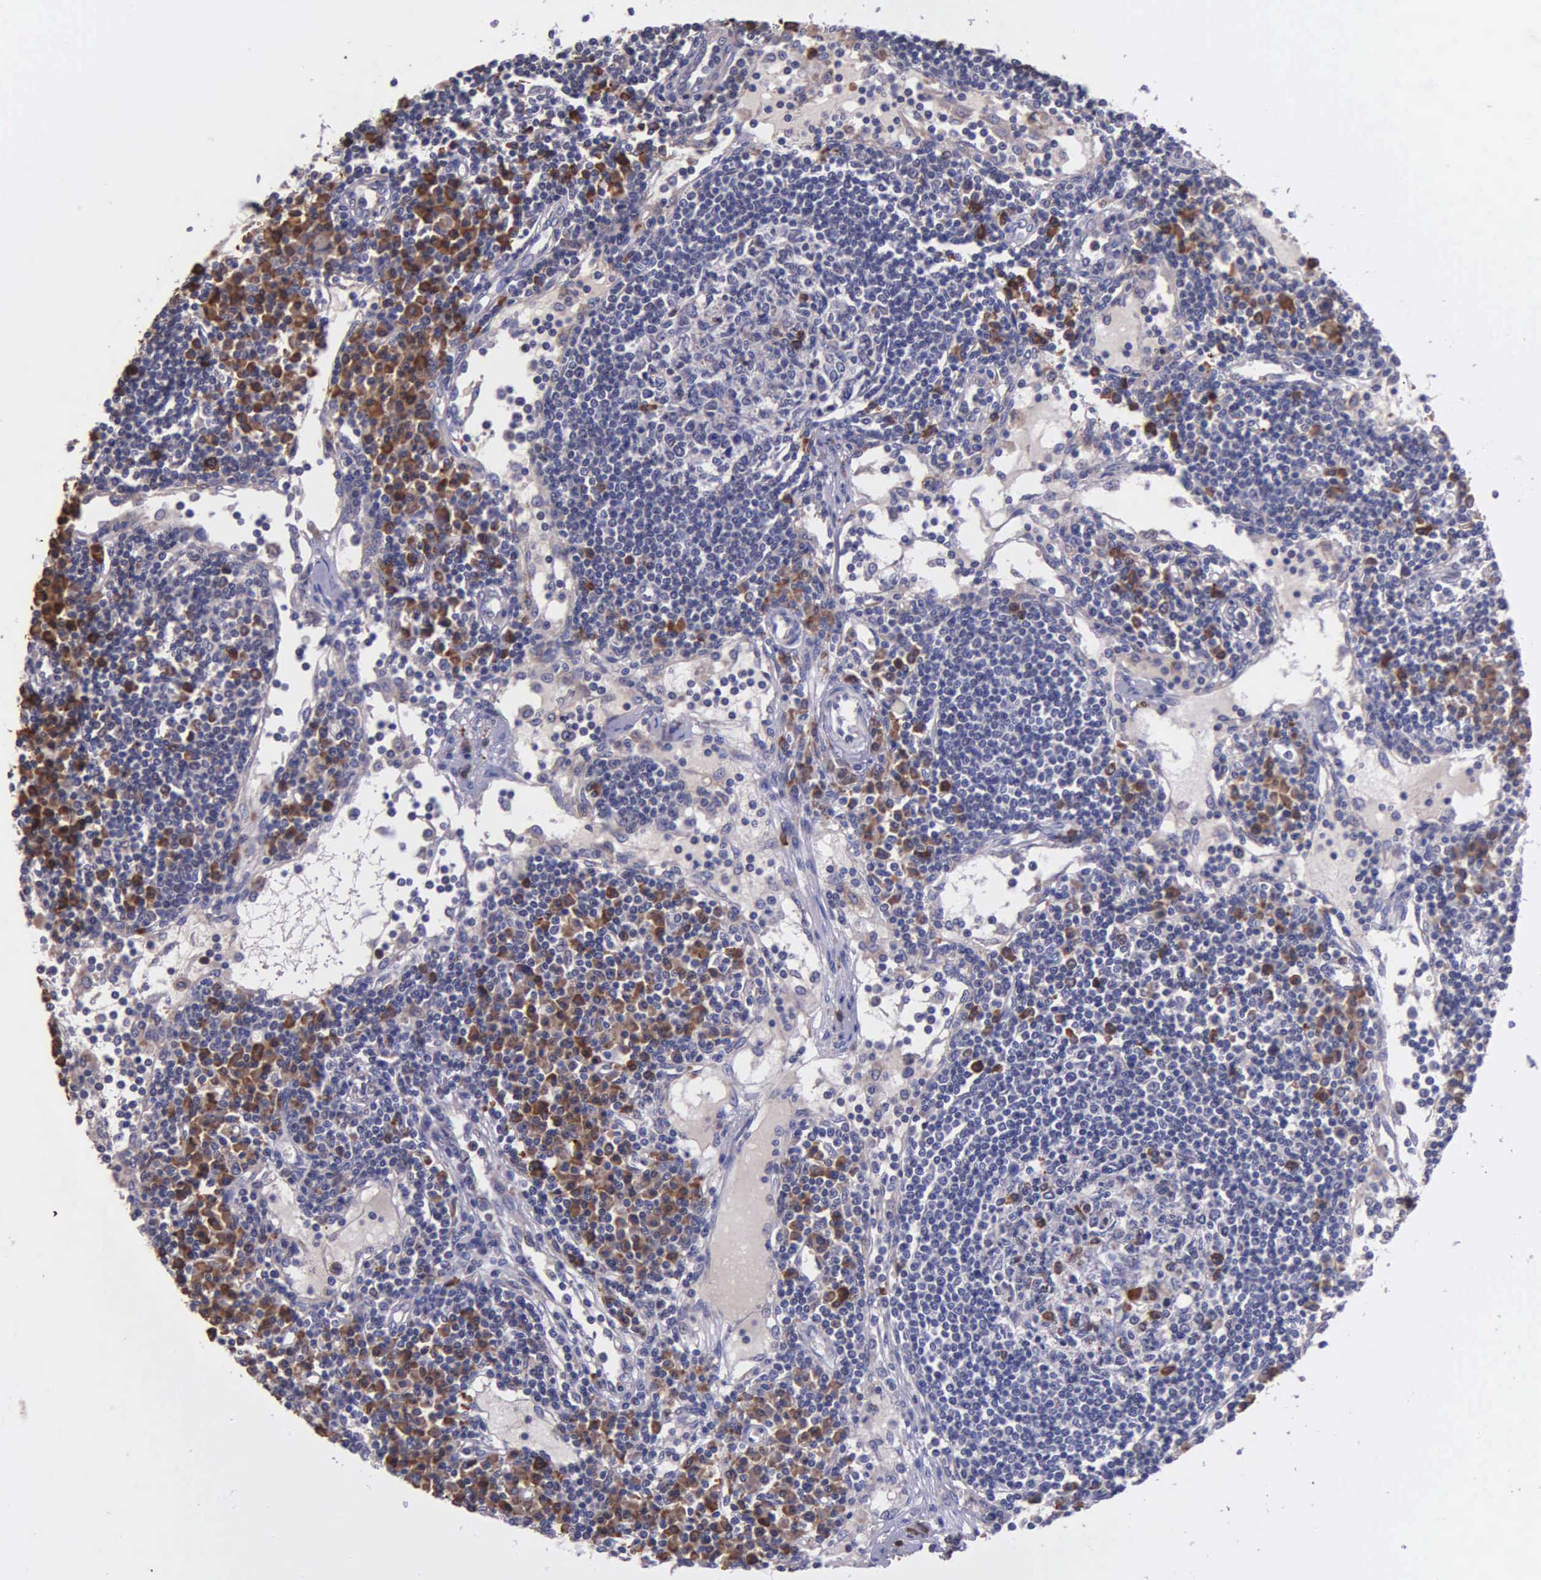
{"staining": {"intensity": "moderate", "quantity": "<25%", "location": "cytoplasmic/membranous"}, "tissue": "lymph node", "cell_type": "Germinal center cells", "image_type": "normal", "snomed": [{"axis": "morphology", "description": "Normal tissue, NOS"}, {"axis": "topography", "description": "Lymph node"}], "caption": "Protein positivity by immunohistochemistry demonstrates moderate cytoplasmic/membranous expression in about <25% of germinal center cells in unremarkable lymph node.", "gene": "ZC3H12B", "patient": {"sex": "female", "age": 62}}